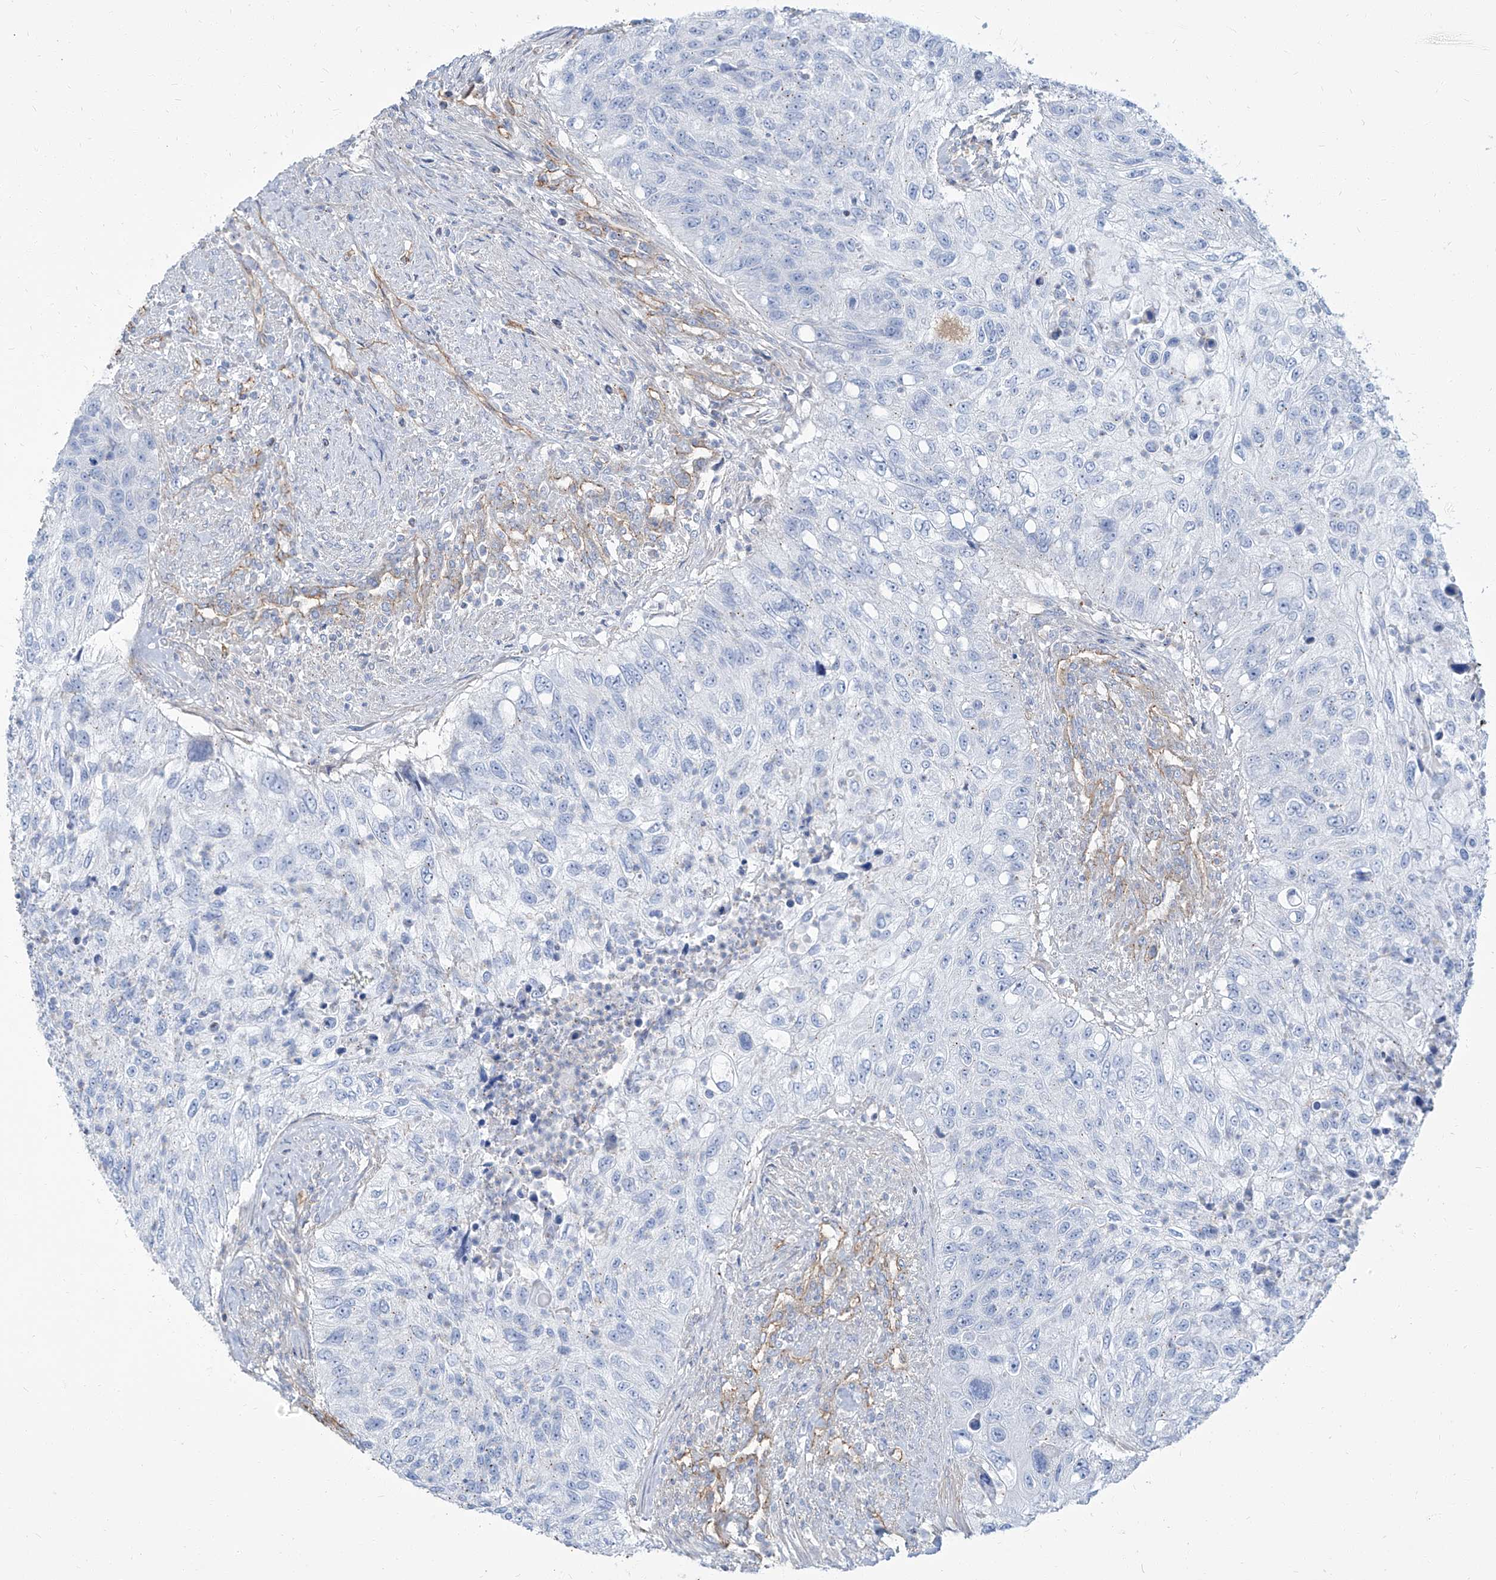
{"staining": {"intensity": "negative", "quantity": "none", "location": "none"}, "tissue": "urothelial cancer", "cell_type": "Tumor cells", "image_type": "cancer", "snomed": [{"axis": "morphology", "description": "Urothelial carcinoma, High grade"}, {"axis": "topography", "description": "Urinary bladder"}], "caption": "A photomicrograph of urothelial cancer stained for a protein exhibits no brown staining in tumor cells.", "gene": "TXLNB", "patient": {"sex": "female", "age": 60}}